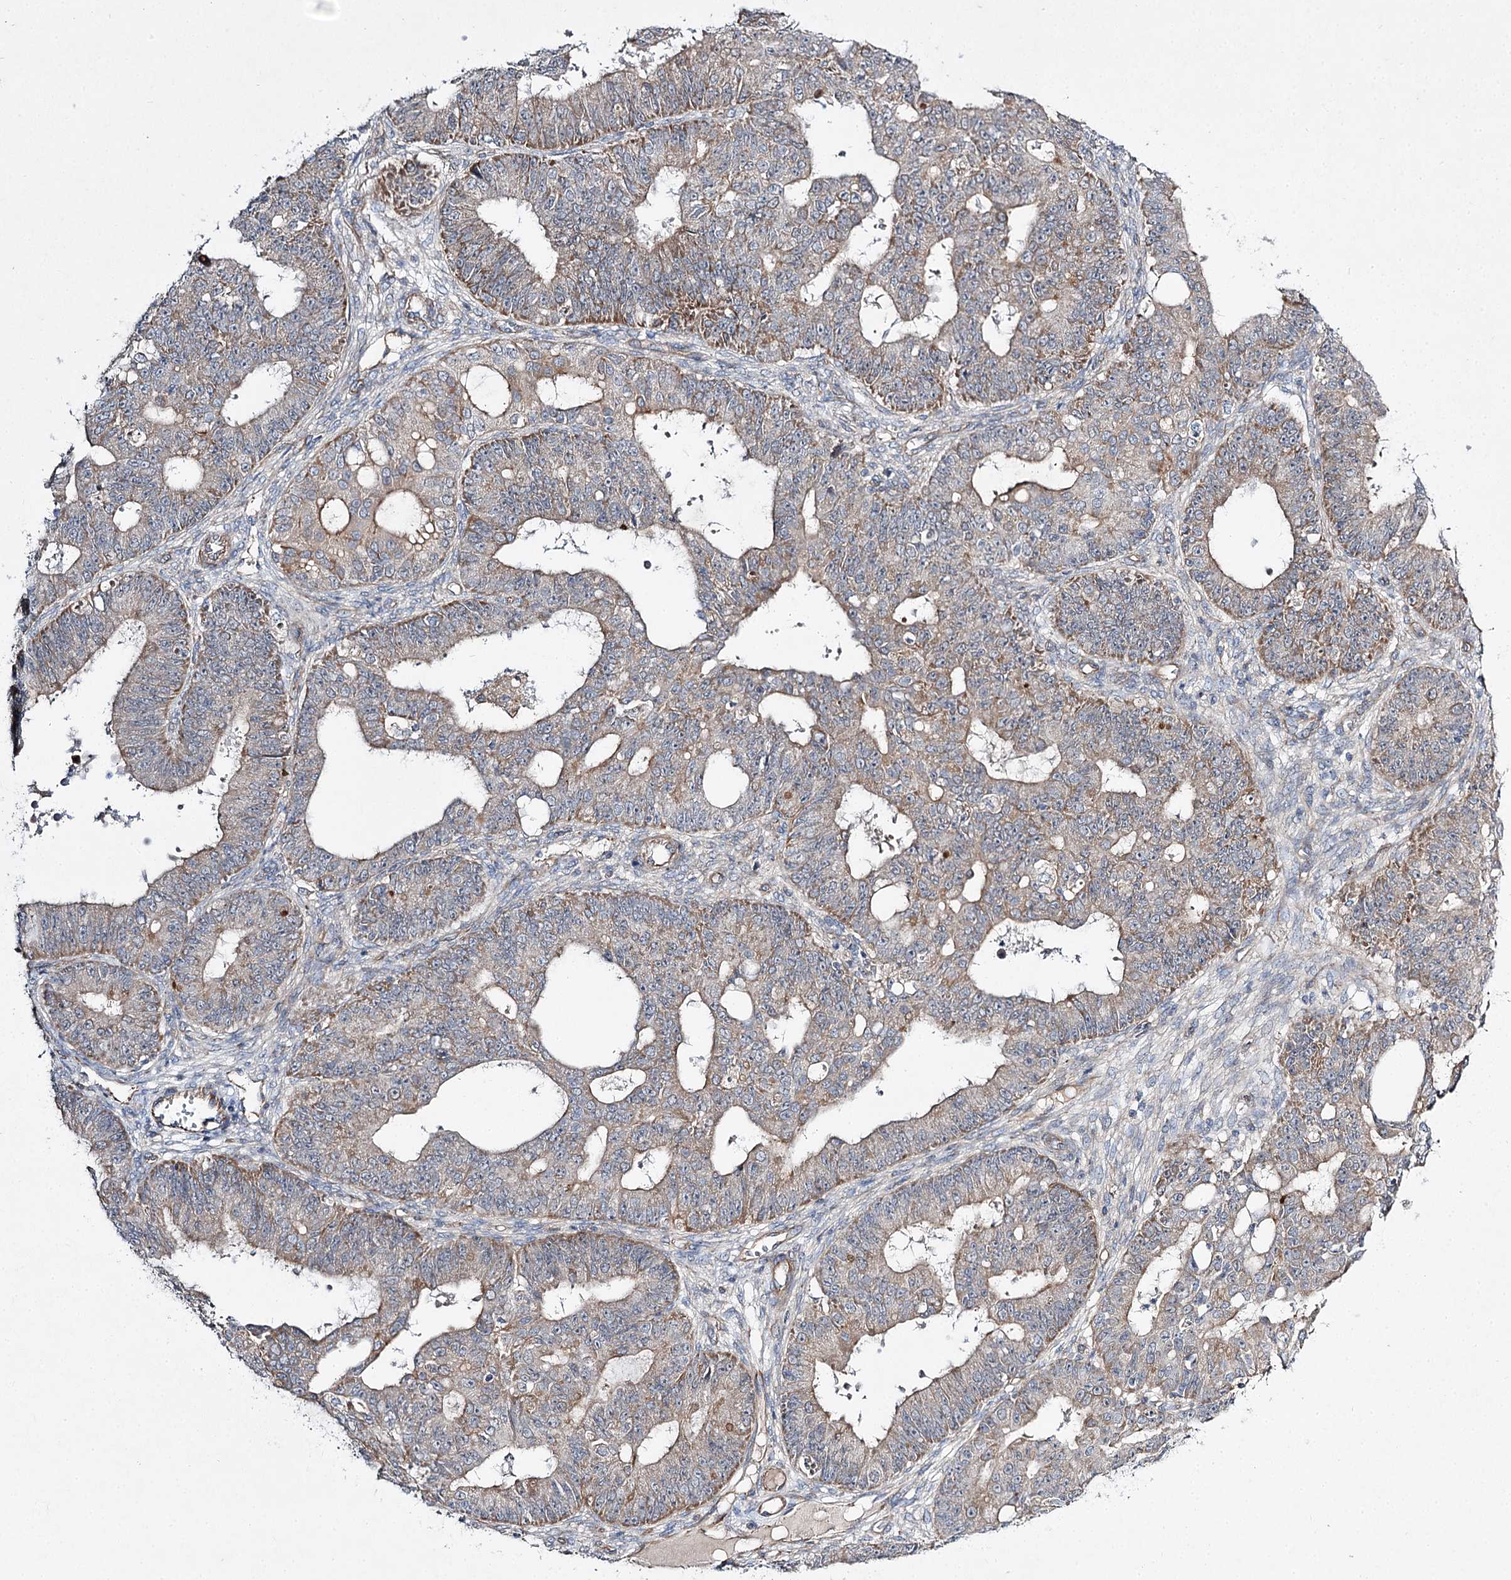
{"staining": {"intensity": "moderate", "quantity": "25%-75%", "location": "cytoplasmic/membranous"}, "tissue": "ovarian cancer", "cell_type": "Tumor cells", "image_type": "cancer", "snomed": [{"axis": "morphology", "description": "Carcinoma, endometroid"}, {"axis": "topography", "description": "Appendix"}, {"axis": "topography", "description": "Ovary"}], "caption": "Tumor cells show moderate cytoplasmic/membranous staining in about 25%-75% of cells in ovarian cancer (endometroid carcinoma).", "gene": "KIAA0825", "patient": {"sex": "female", "age": 42}}